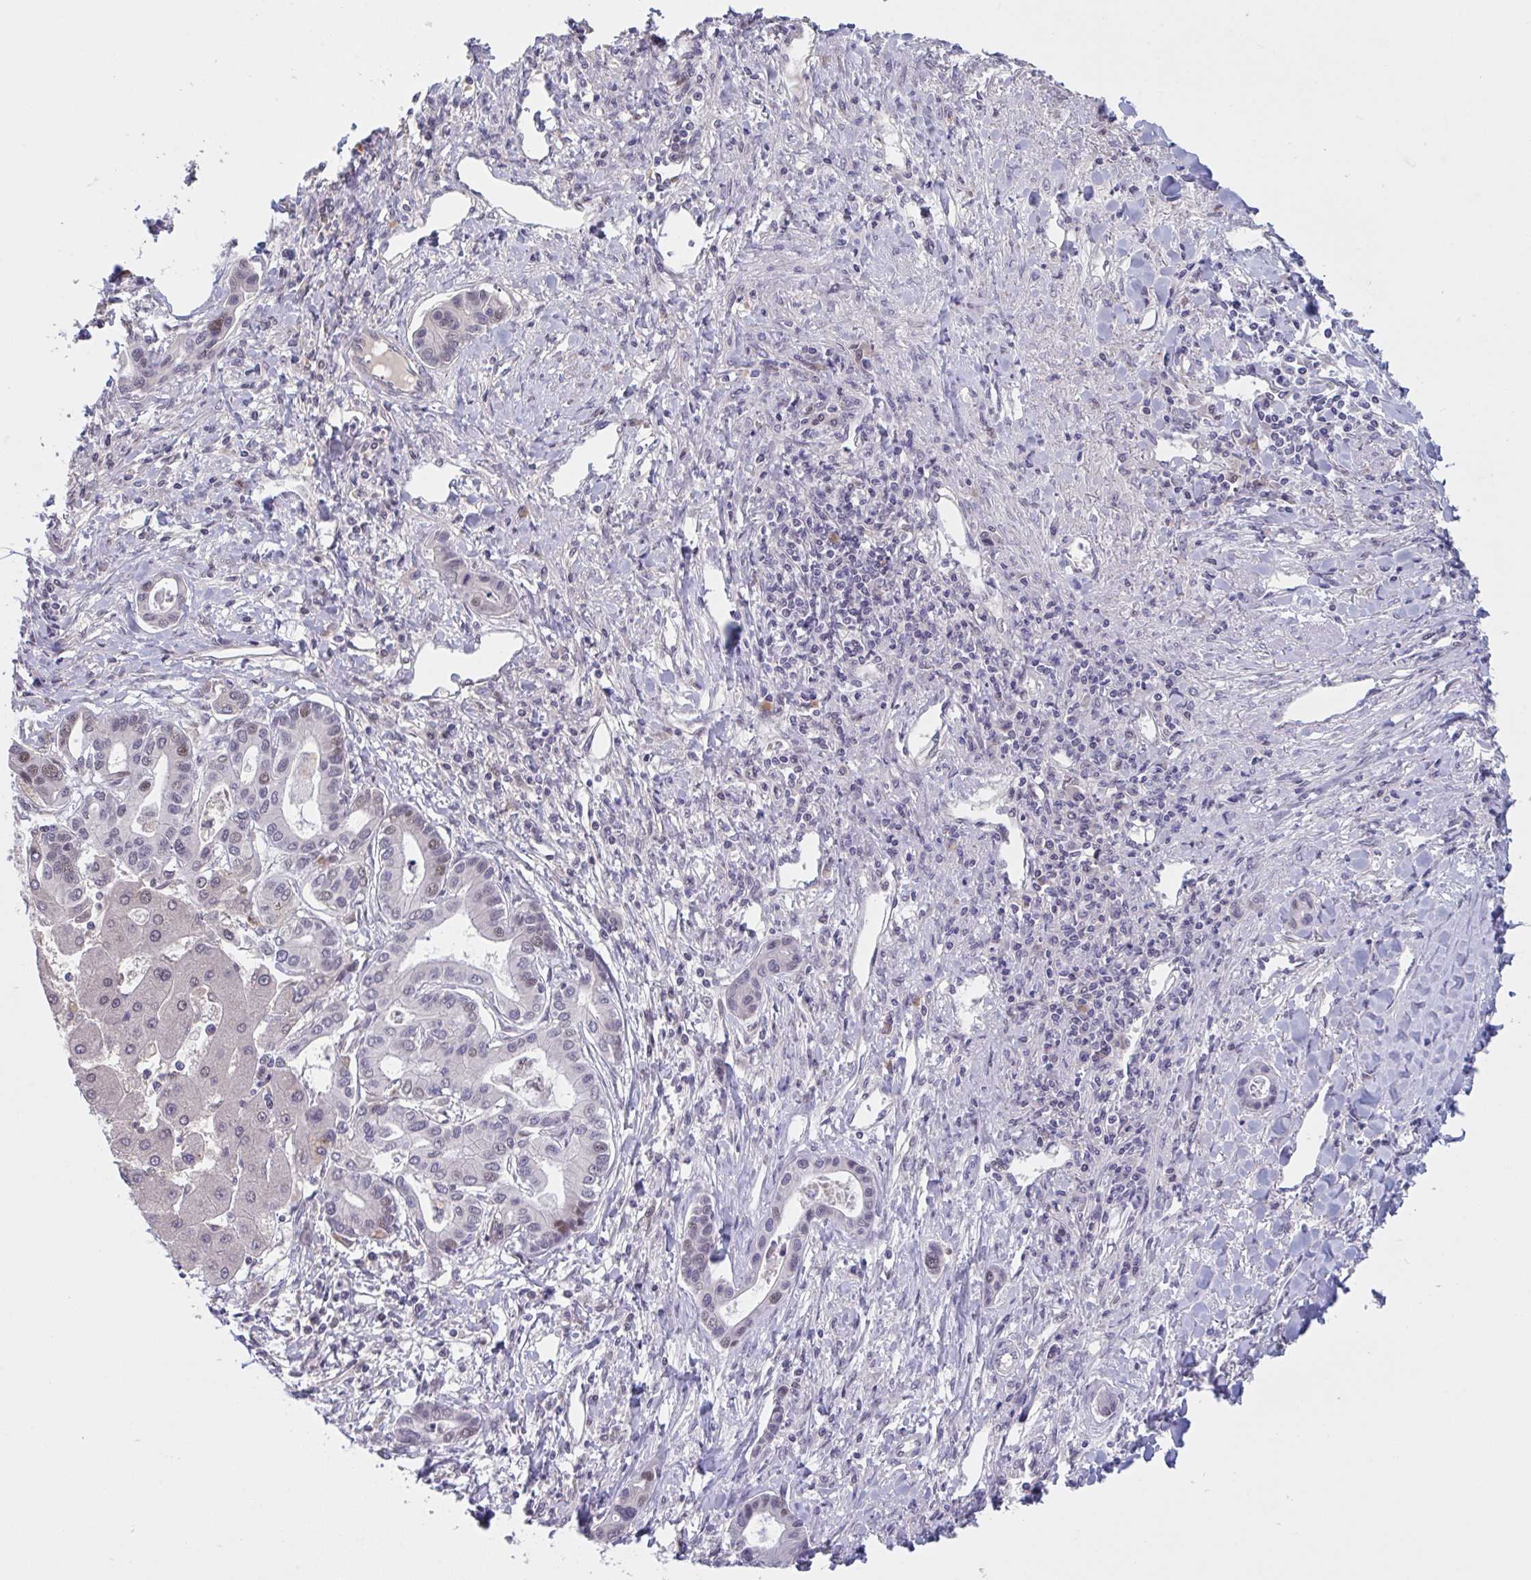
{"staining": {"intensity": "weak", "quantity": "<25%", "location": "nuclear"}, "tissue": "liver cancer", "cell_type": "Tumor cells", "image_type": "cancer", "snomed": [{"axis": "morphology", "description": "Cholangiocarcinoma"}, {"axis": "topography", "description": "Liver"}], "caption": "The IHC photomicrograph has no significant positivity in tumor cells of cholangiocarcinoma (liver) tissue.", "gene": "RIOK1", "patient": {"sex": "male", "age": 66}}